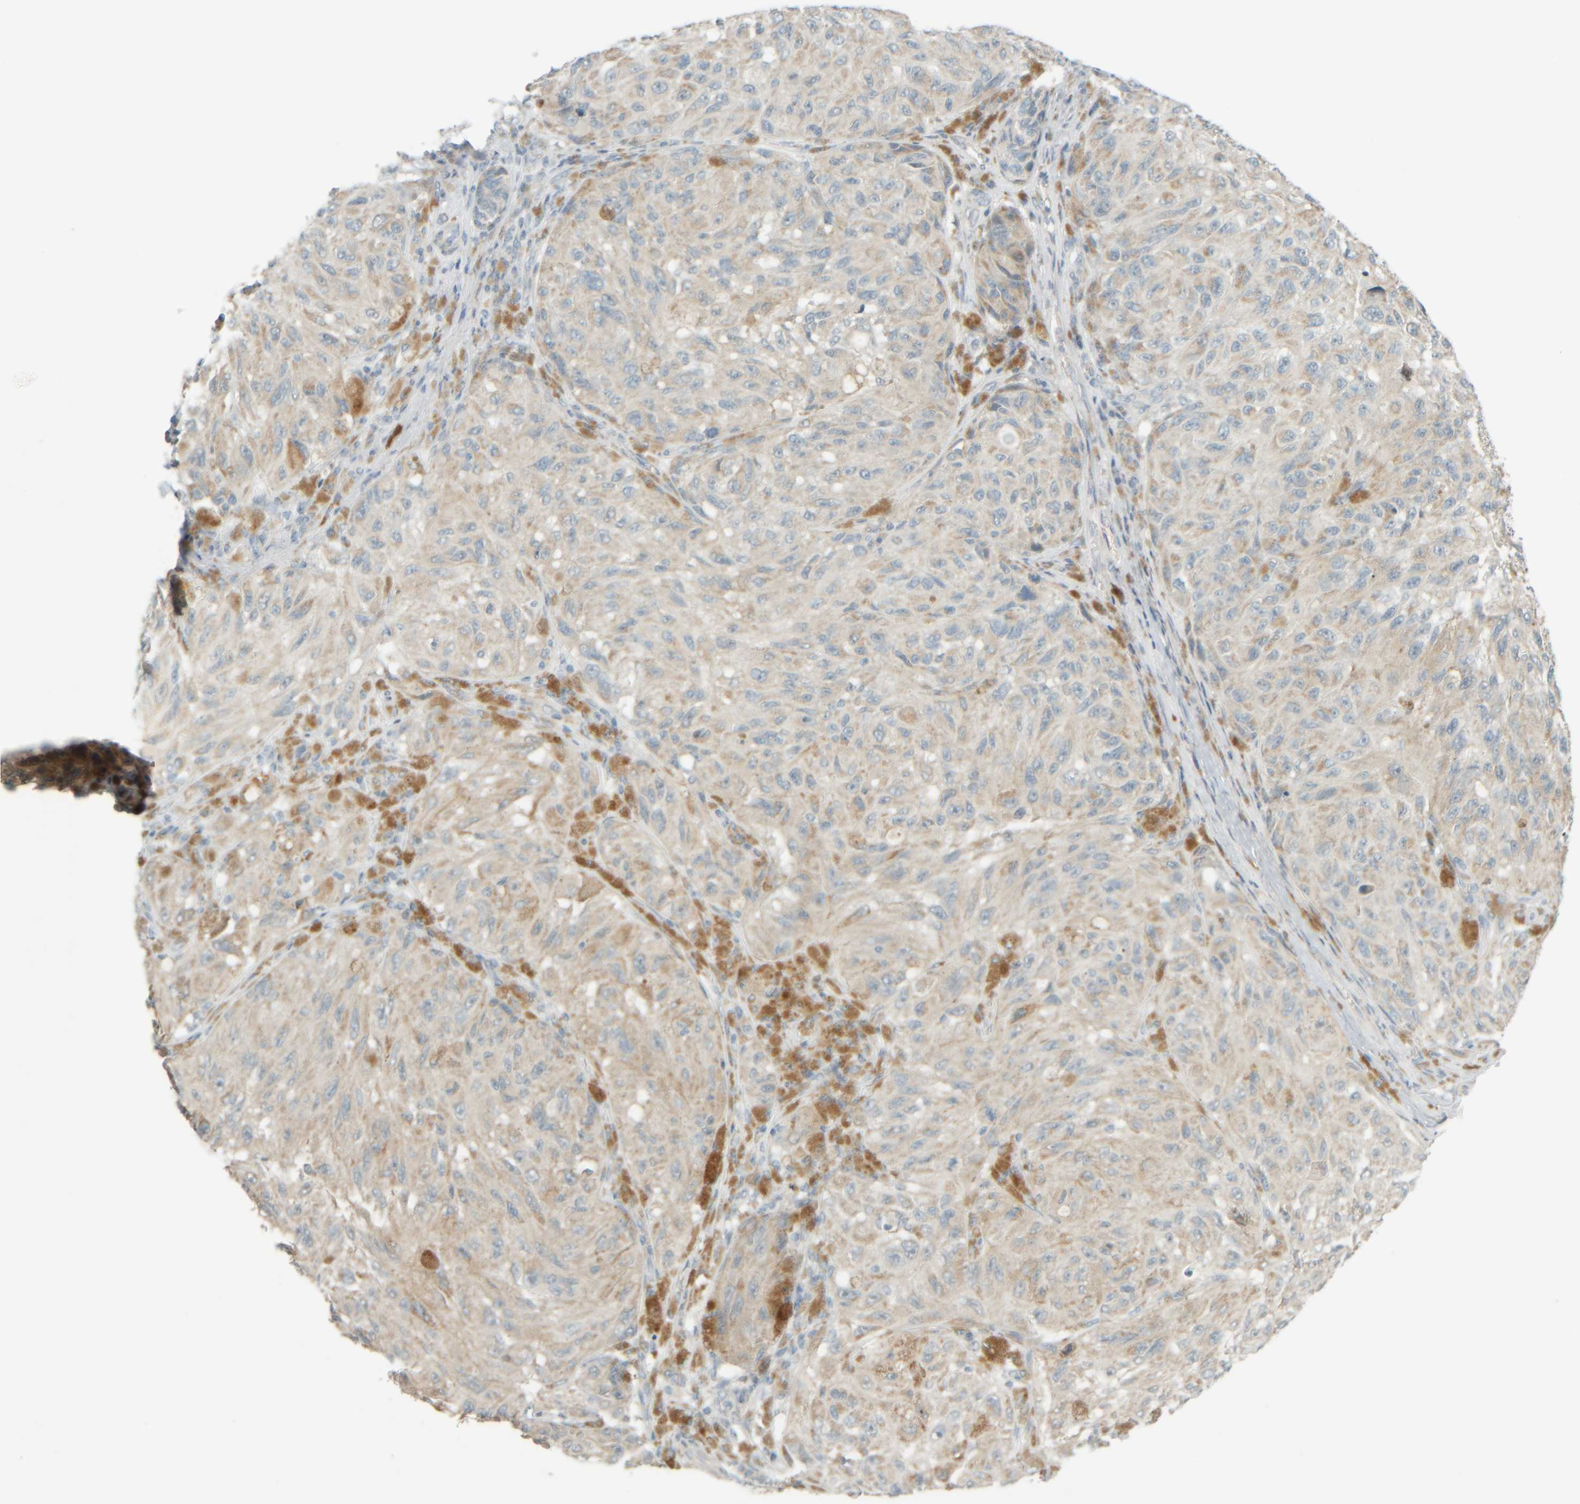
{"staining": {"intensity": "weak", "quantity": "25%-75%", "location": "cytoplasmic/membranous"}, "tissue": "melanoma", "cell_type": "Tumor cells", "image_type": "cancer", "snomed": [{"axis": "morphology", "description": "Malignant melanoma, NOS"}, {"axis": "topography", "description": "Skin"}], "caption": "IHC (DAB) staining of human melanoma demonstrates weak cytoplasmic/membranous protein staining in approximately 25%-75% of tumor cells.", "gene": "PTGES3L-AARSD1", "patient": {"sex": "female", "age": 73}}